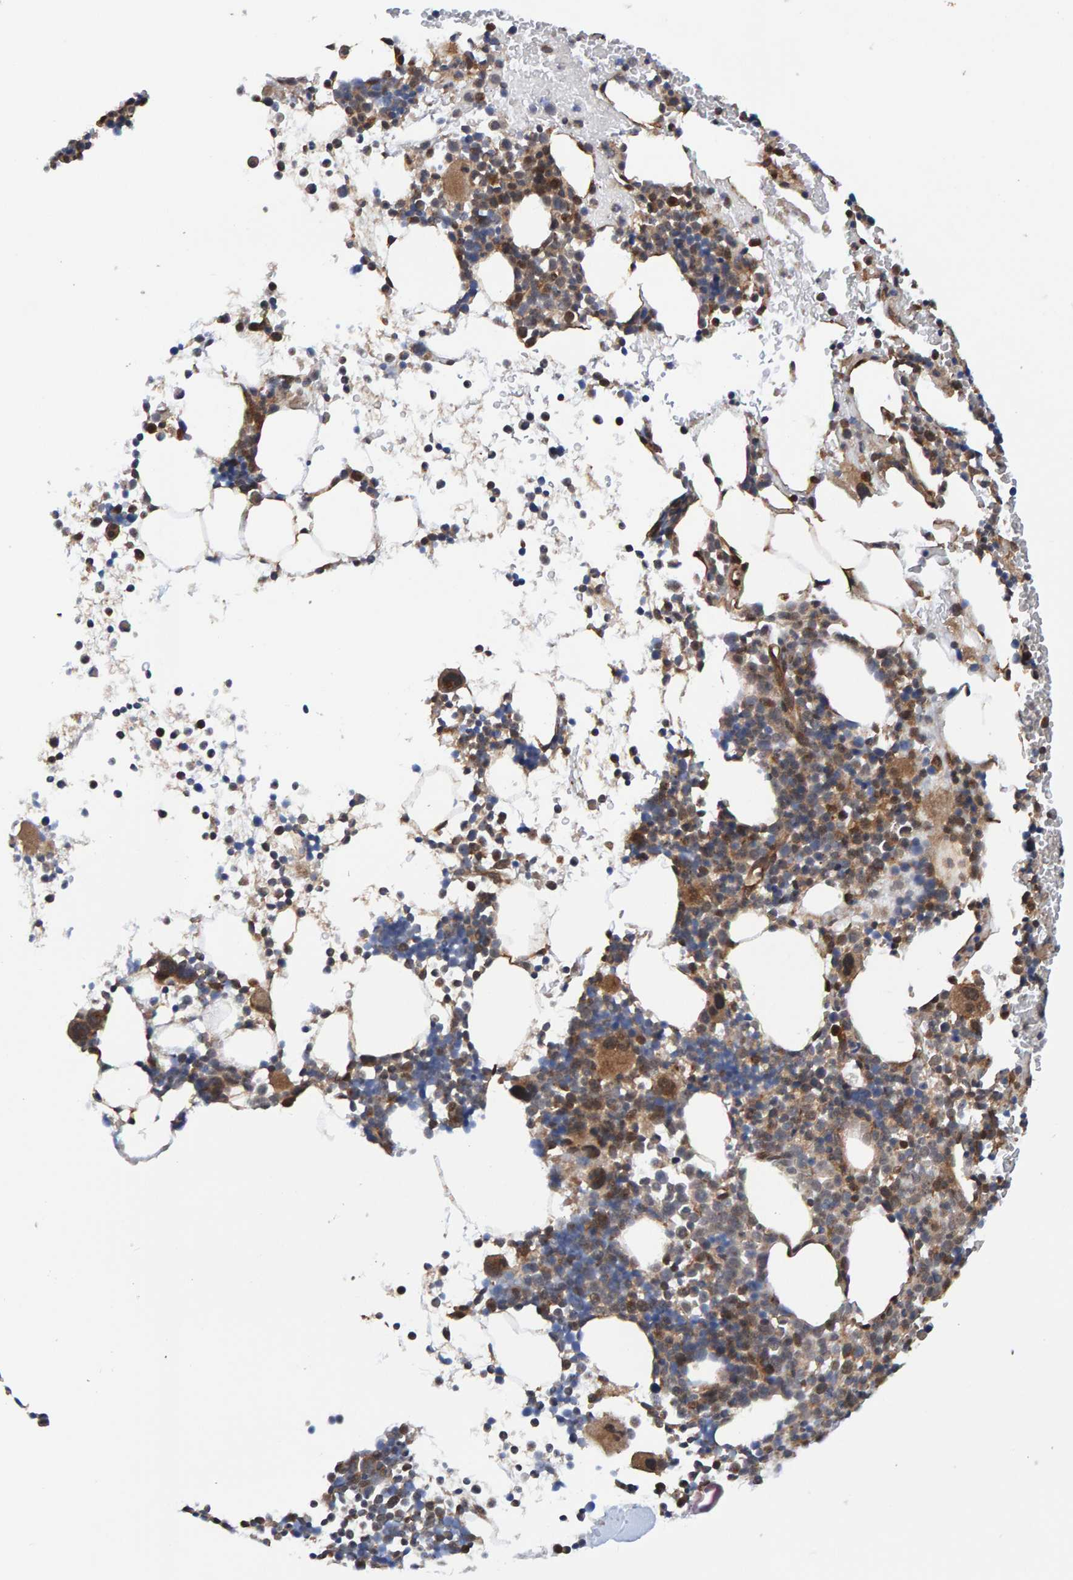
{"staining": {"intensity": "moderate", "quantity": "25%-75%", "location": "cytoplasmic/membranous"}, "tissue": "bone marrow", "cell_type": "Hematopoietic cells", "image_type": "normal", "snomed": [{"axis": "morphology", "description": "Normal tissue, NOS"}, {"axis": "morphology", "description": "Inflammation, NOS"}, {"axis": "topography", "description": "Bone marrow"}], "caption": "Immunohistochemical staining of unremarkable human bone marrow demonstrates 25%-75% levels of moderate cytoplasmic/membranous protein staining in about 25%-75% of hematopoietic cells.", "gene": "SCRN2", "patient": {"sex": "male", "age": 78}}